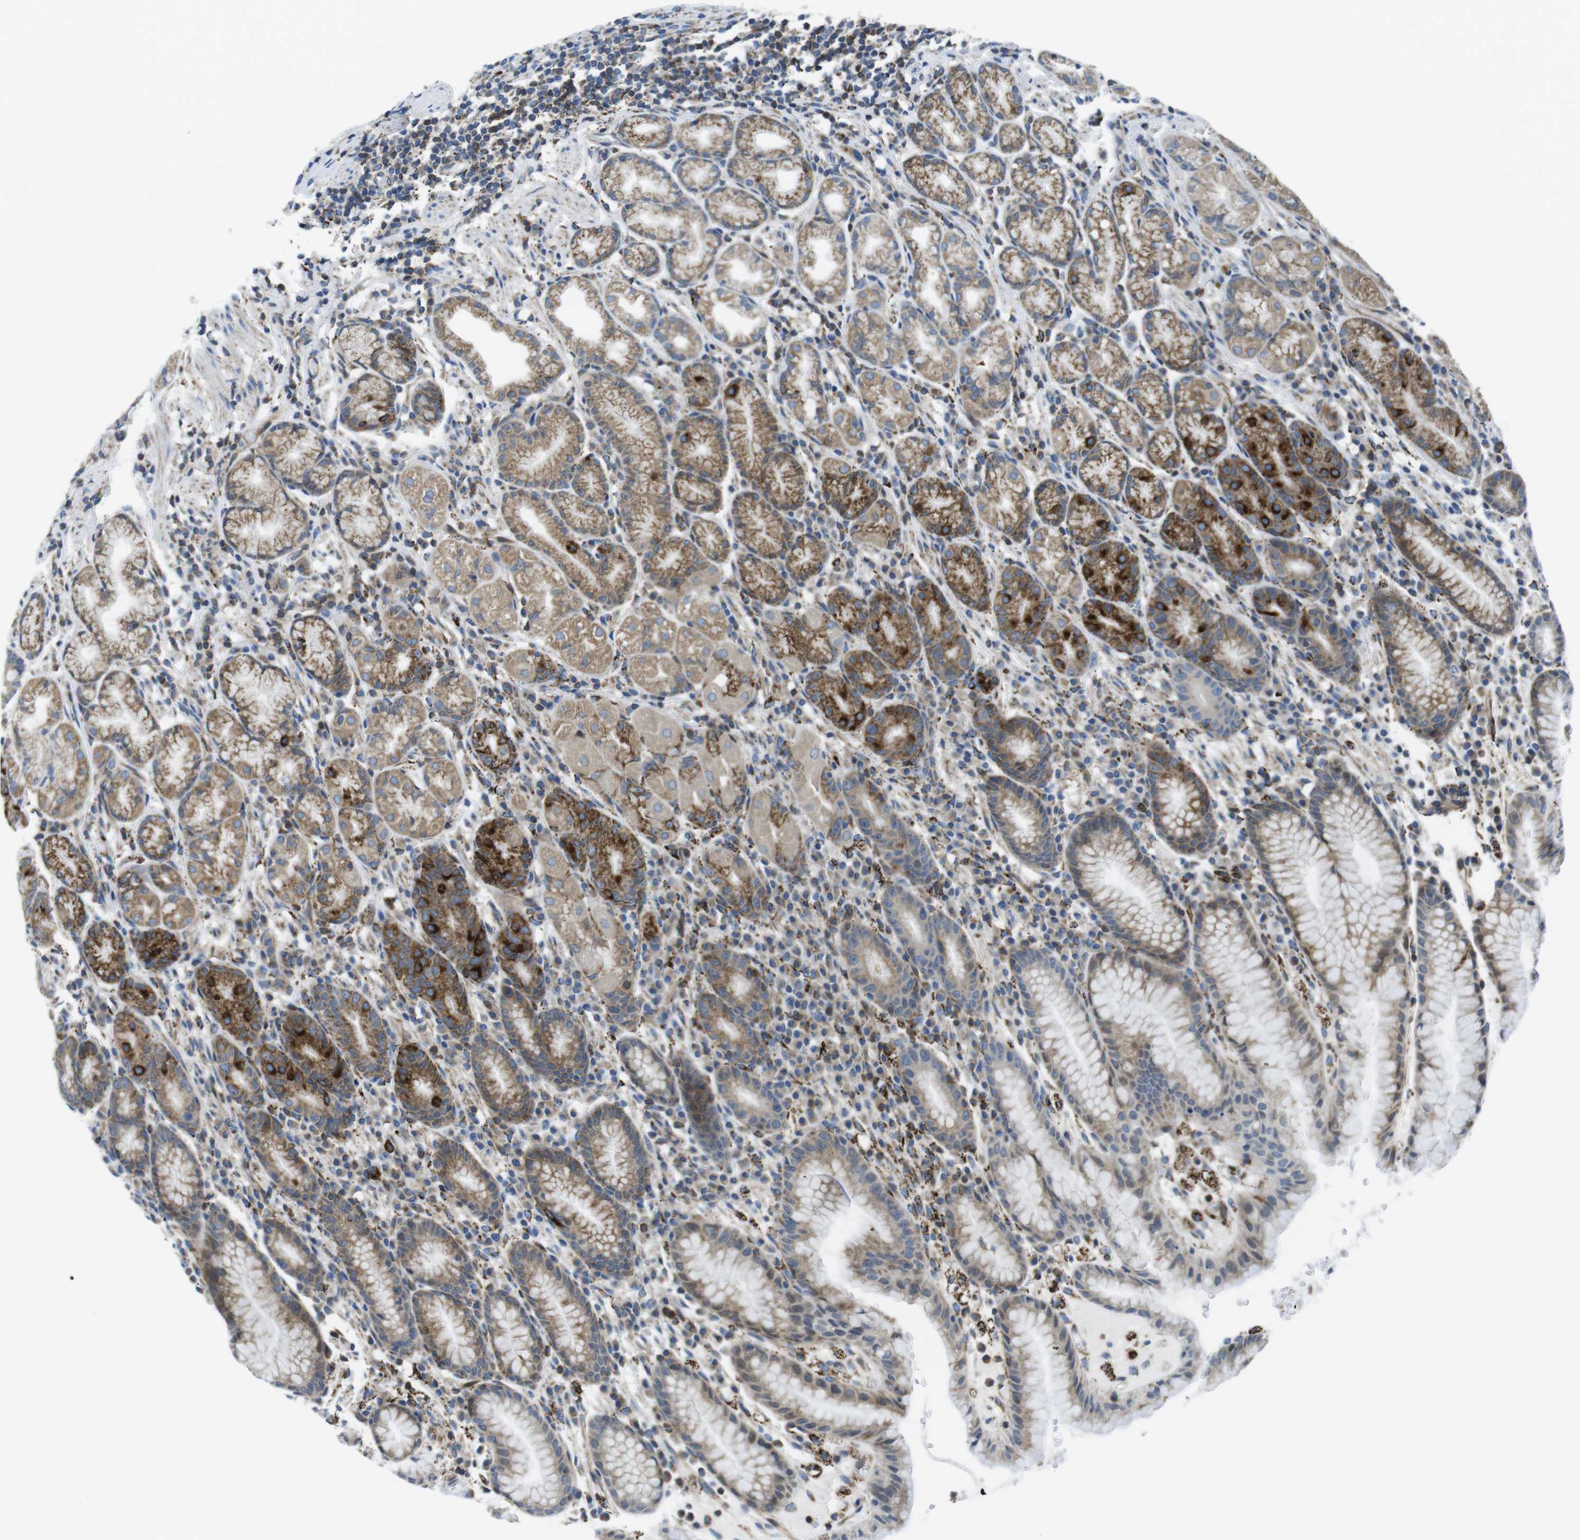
{"staining": {"intensity": "moderate", "quantity": "25%-75%", "location": "cytoplasmic/membranous"}, "tissue": "stomach", "cell_type": "Glandular cells", "image_type": "normal", "snomed": [{"axis": "morphology", "description": "Normal tissue, NOS"}, {"axis": "topography", "description": "Stomach, lower"}], "caption": "This histopathology image demonstrates immunohistochemistry staining of unremarkable stomach, with medium moderate cytoplasmic/membranous positivity in approximately 25%-75% of glandular cells.", "gene": "KCNE3", "patient": {"sex": "male", "age": 52}}